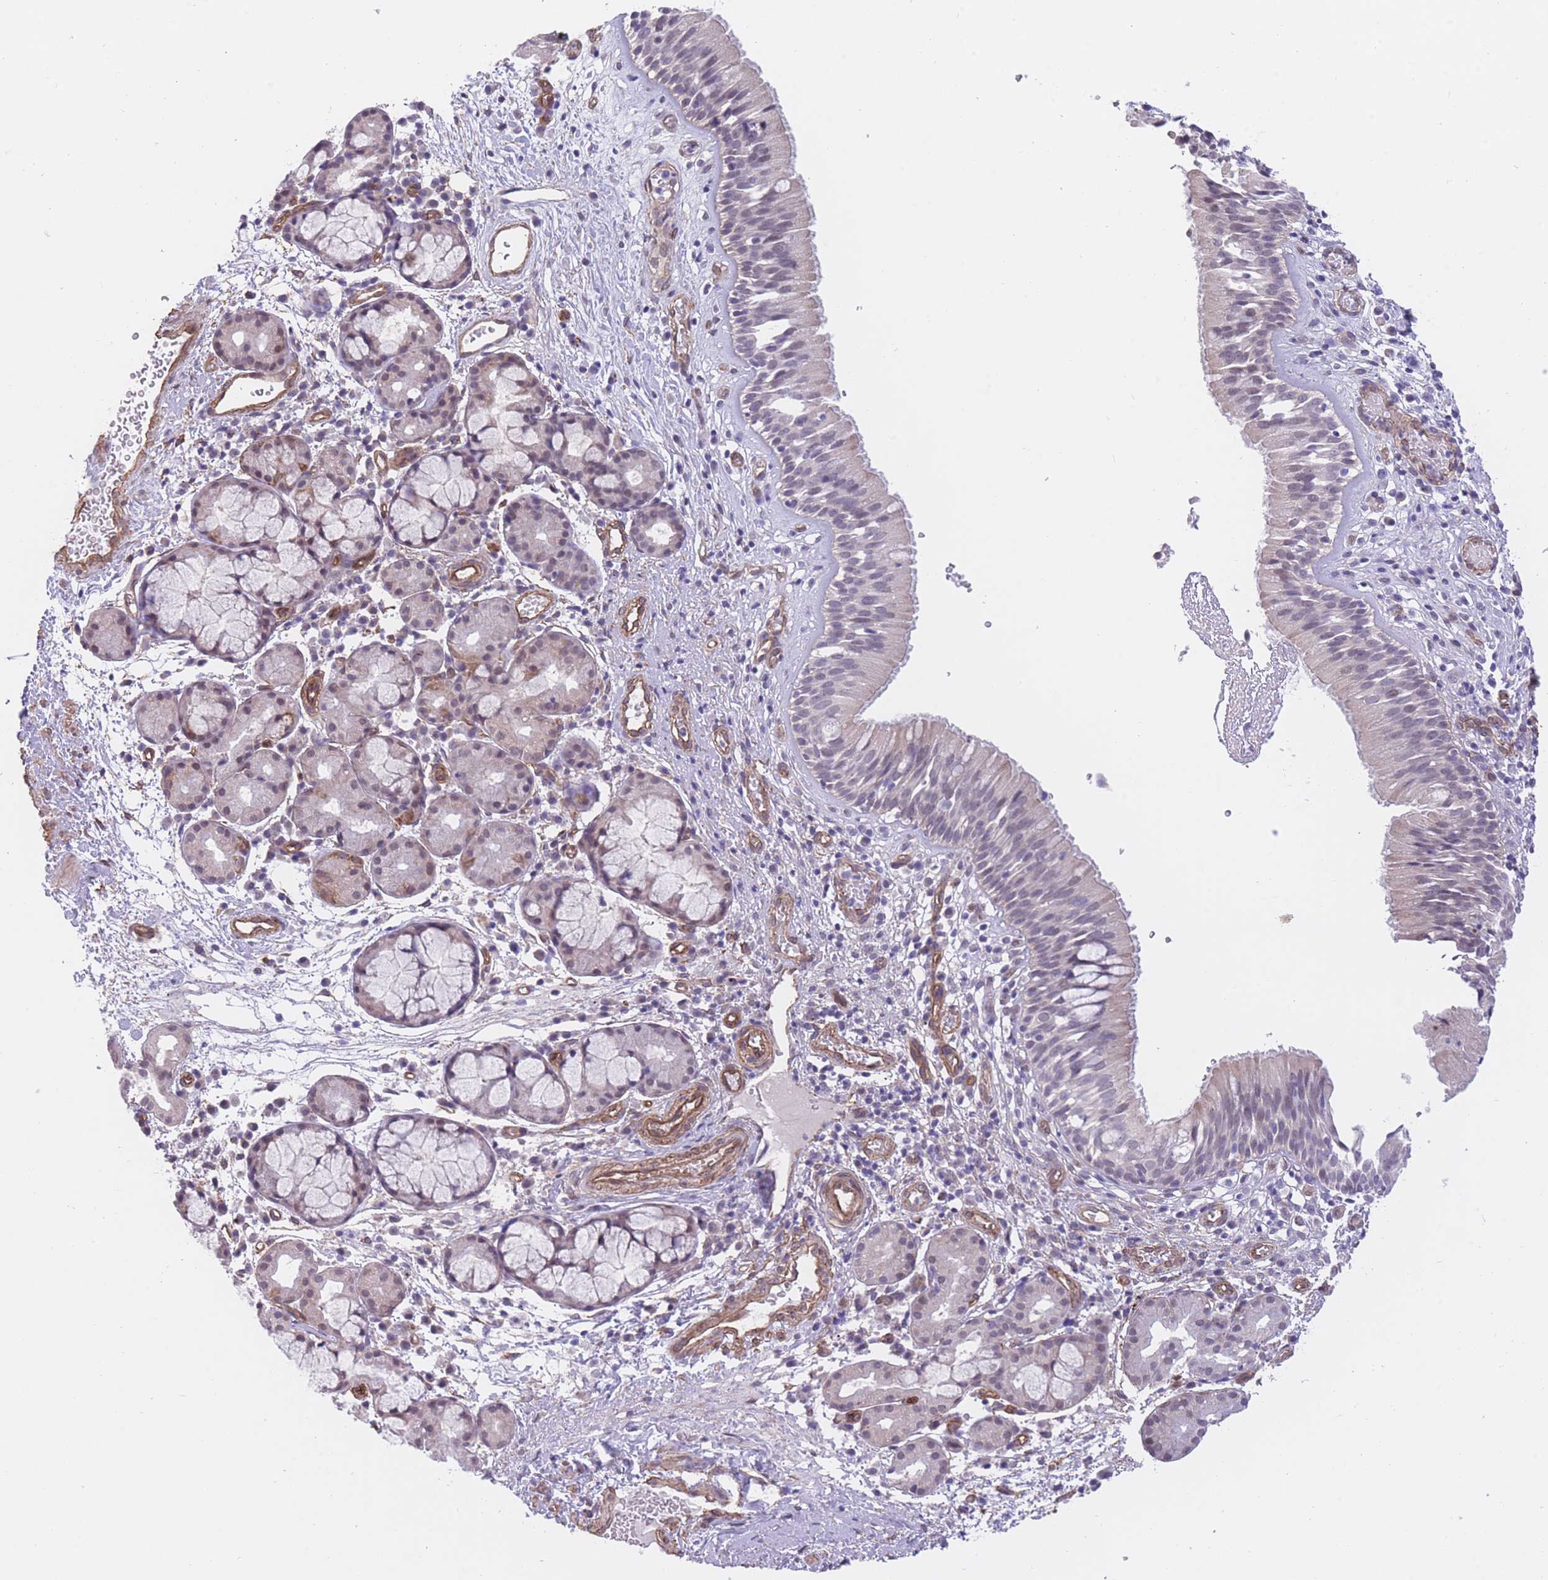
{"staining": {"intensity": "negative", "quantity": "none", "location": "none"}, "tissue": "nasopharynx", "cell_type": "Respiratory epithelial cells", "image_type": "normal", "snomed": [{"axis": "morphology", "description": "Normal tissue, NOS"}, {"axis": "topography", "description": "Nasopharynx"}], "caption": "Immunohistochemistry (IHC) of benign nasopharynx demonstrates no positivity in respiratory epithelial cells. (DAB (3,3'-diaminobenzidine) immunohistochemistry (IHC), high magnification).", "gene": "QTRT1", "patient": {"sex": "male", "age": 65}}